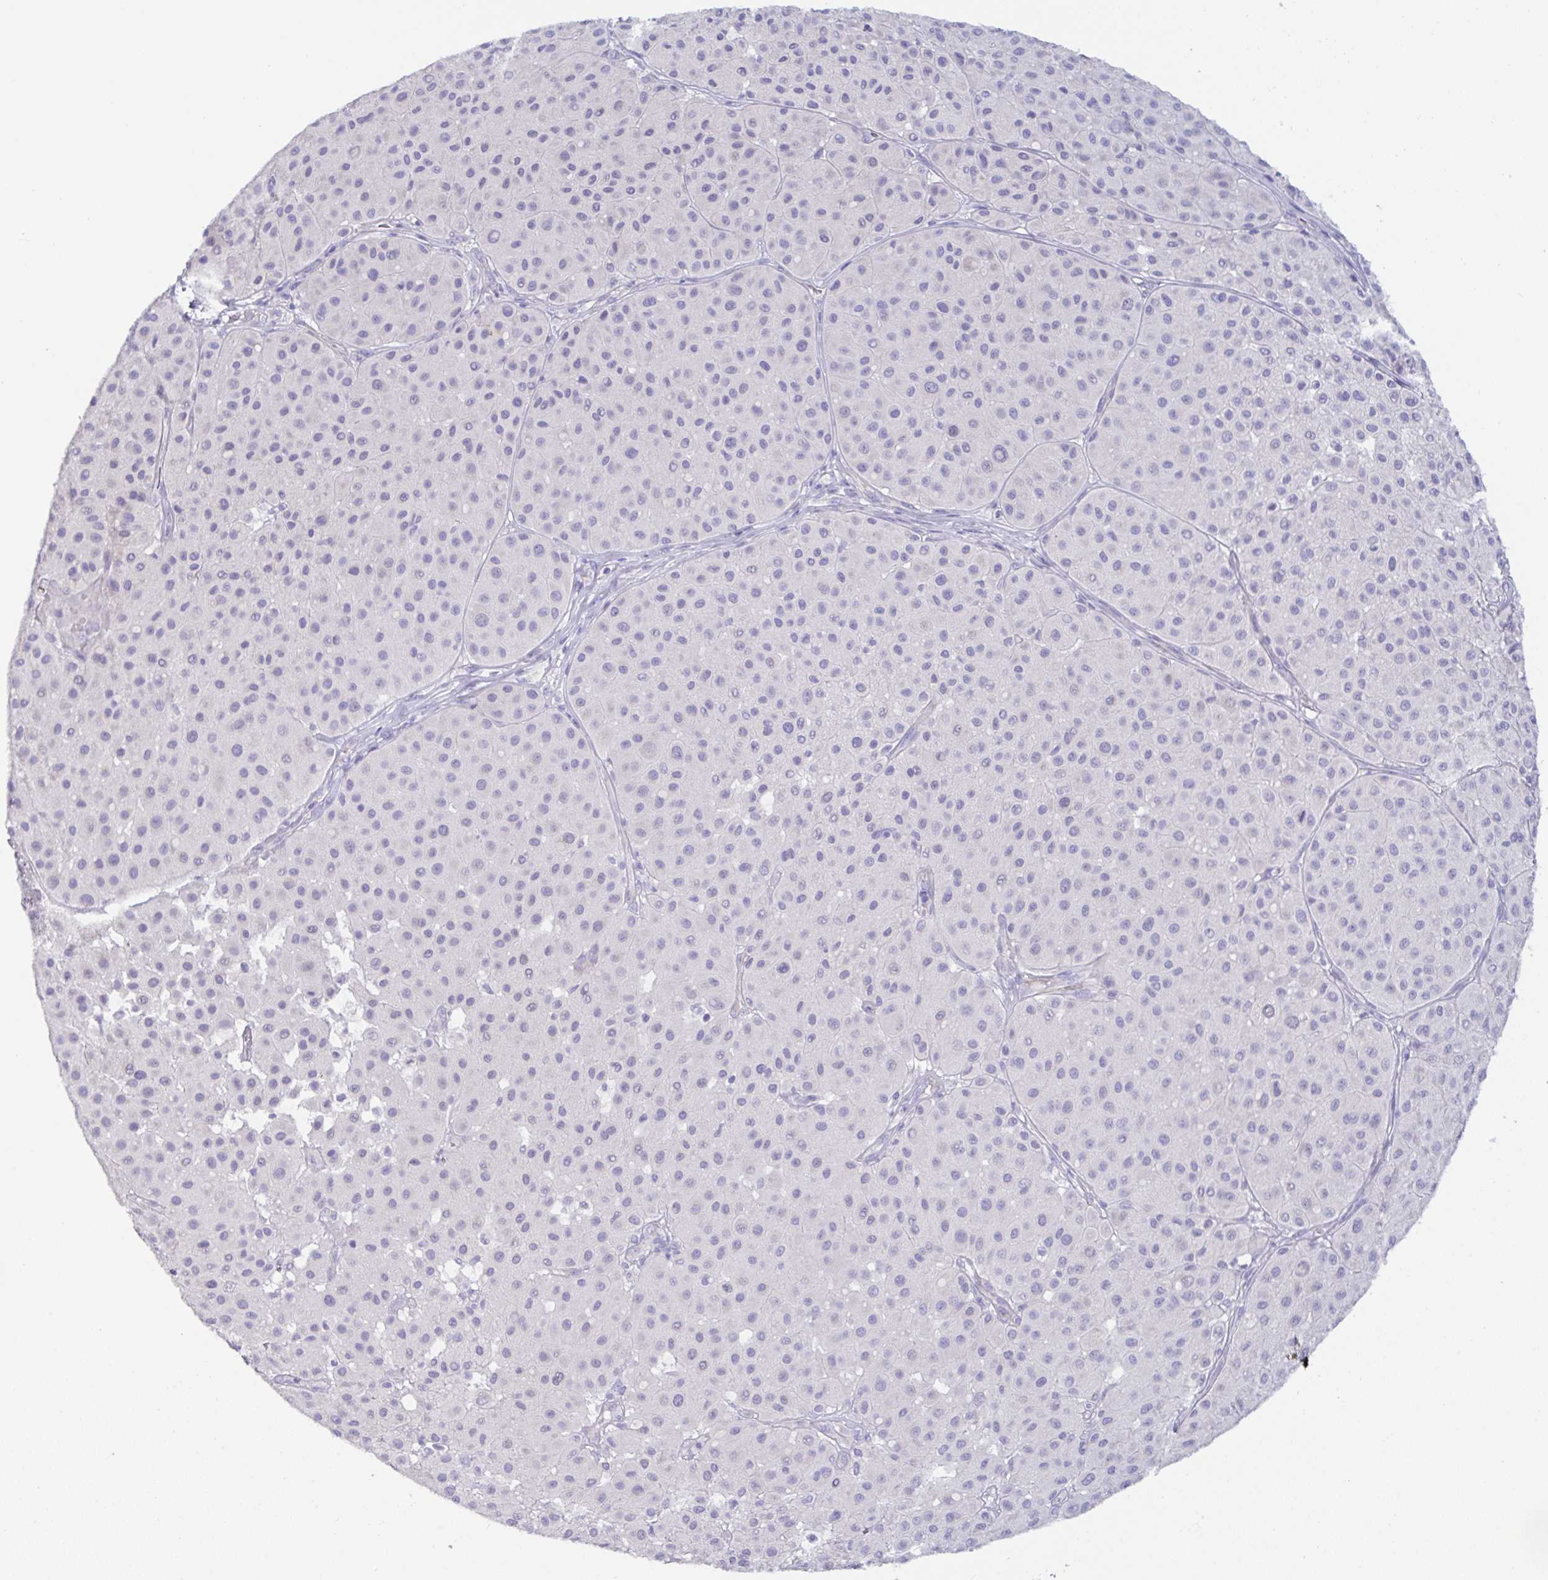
{"staining": {"intensity": "negative", "quantity": "none", "location": "none"}, "tissue": "melanoma", "cell_type": "Tumor cells", "image_type": "cancer", "snomed": [{"axis": "morphology", "description": "Malignant melanoma, Metastatic site"}, {"axis": "topography", "description": "Smooth muscle"}], "caption": "An image of human melanoma is negative for staining in tumor cells.", "gene": "MED11", "patient": {"sex": "male", "age": 41}}